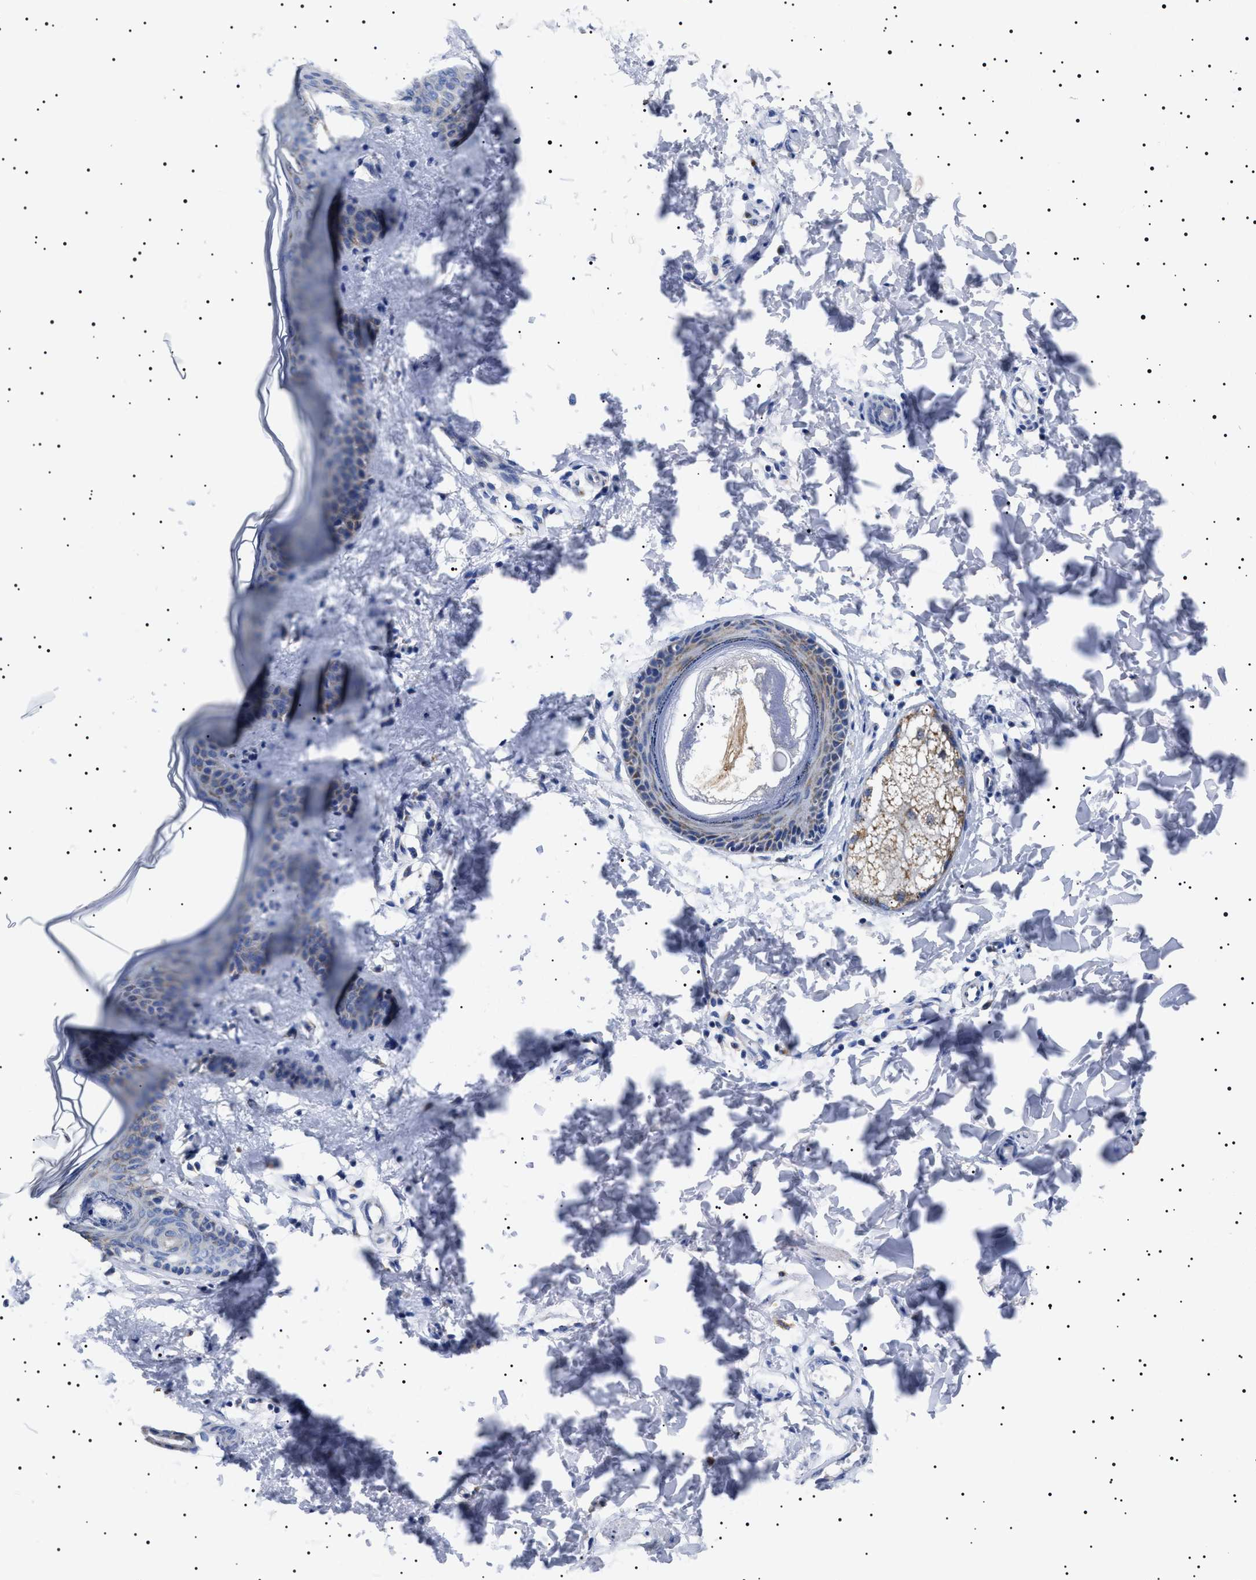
{"staining": {"intensity": "weak", "quantity": ">75%", "location": "cytoplasmic/membranous"}, "tissue": "skin", "cell_type": "Fibroblasts", "image_type": "normal", "snomed": [{"axis": "morphology", "description": "Normal tissue, NOS"}, {"axis": "topography", "description": "Skin"}], "caption": "Skin stained with IHC displays weak cytoplasmic/membranous positivity in approximately >75% of fibroblasts.", "gene": "CHRDL2", "patient": {"sex": "female", "age": 17}}